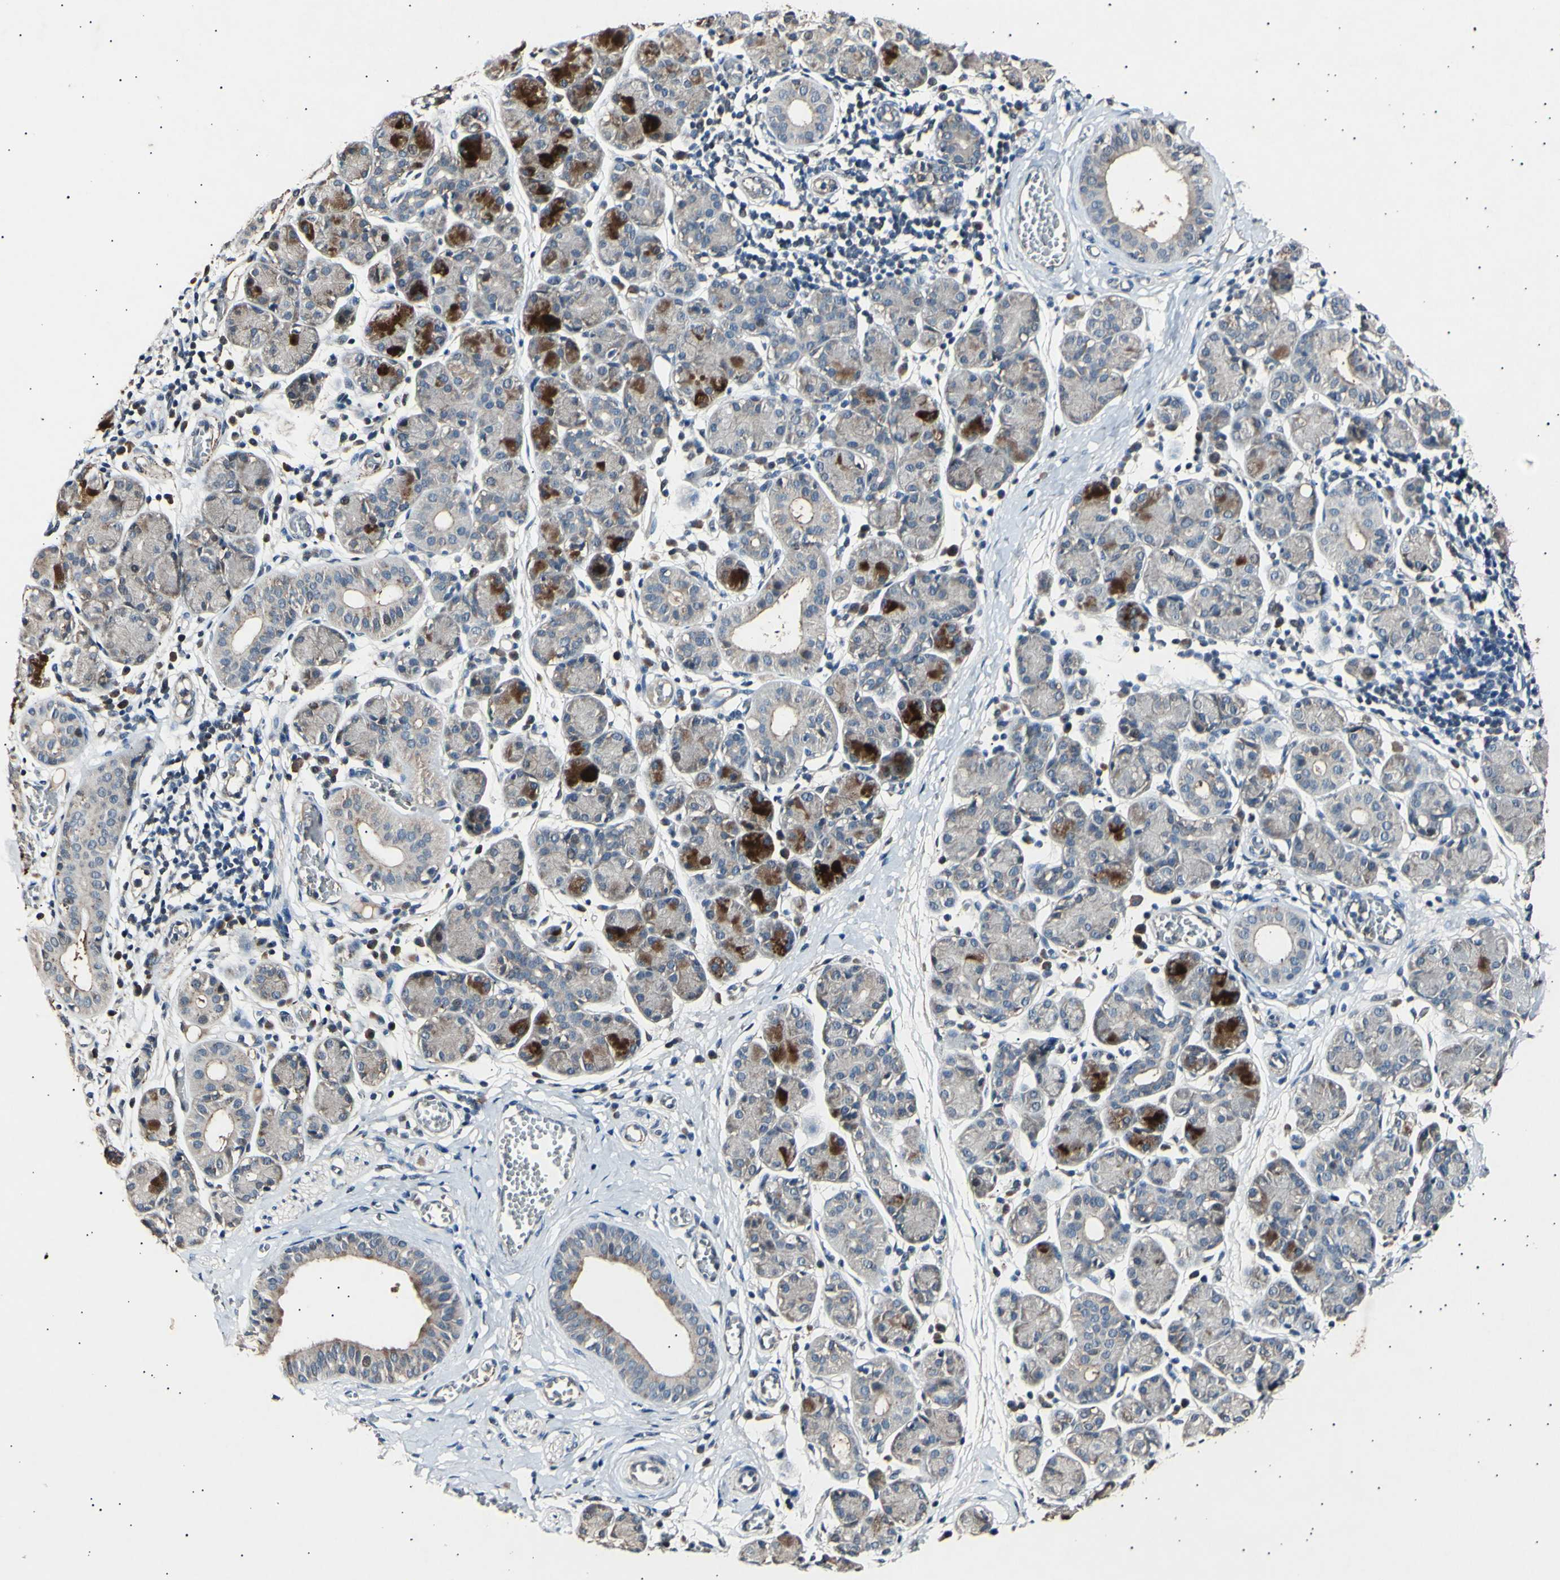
{"staining": {"intensity": "strong", "quantity": "25%-75%", "location": "cytoplasmic/membranous"}, "tissue": "salivary gland", "cell_type": "Glandular cells", "image_type": "normal", "snomed": [{"axis": "morphology", "description": "Normal tissue, NOS"}, {"axis": "morphology", "description": "Inflammation, NOS"}, {"axis": "topography", "description": "Lymph node"}, {"axis": "topography", "description": "Salivary gland"}], "caption": "Human salivary gland stained with a brown dye shows strong cytoplasmic/membranous positive staining in approximately 25%-75% of glandular cells.", "gene": "ADCY3", "patient": {"sex": "male", "age": 3}}